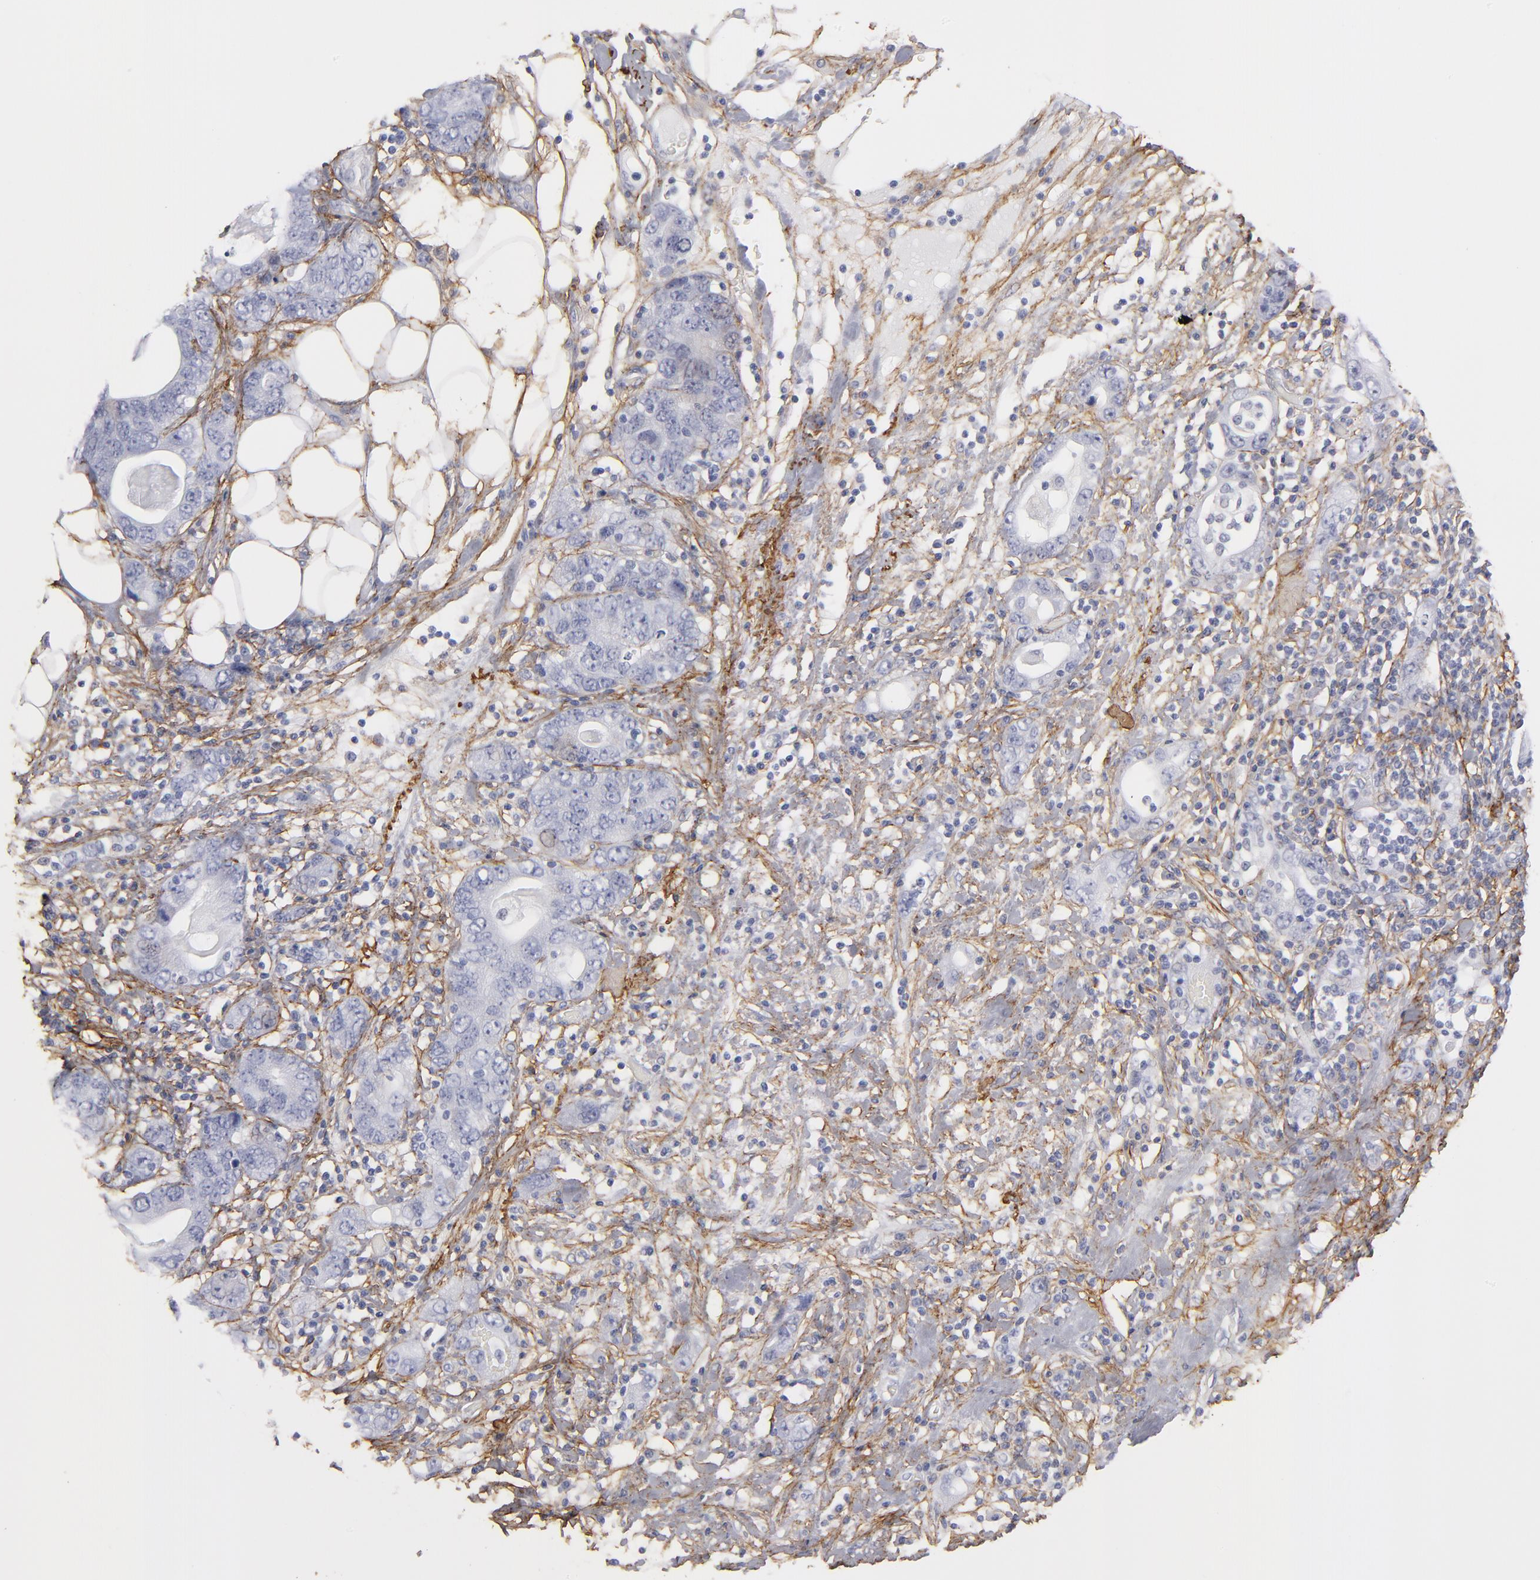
{"staining": {"intensity": "negative", "quantity": "none", "location": "none"}, "tissue": "stomach cancer", "cell_type": "Tumor cells", "image_type": "cancer", "snomed": [{"axis": "morphology", "description": "Adenocarcinoma, NOS"}, {"axis": "topography", "description": "Stomach, lower"}], "caption": "Immunohistochemistry of human stomach cancer displays no expression in tumor cells.", "gene": "EMILIN1", "patient": {"sex": "female", "age": 93}}